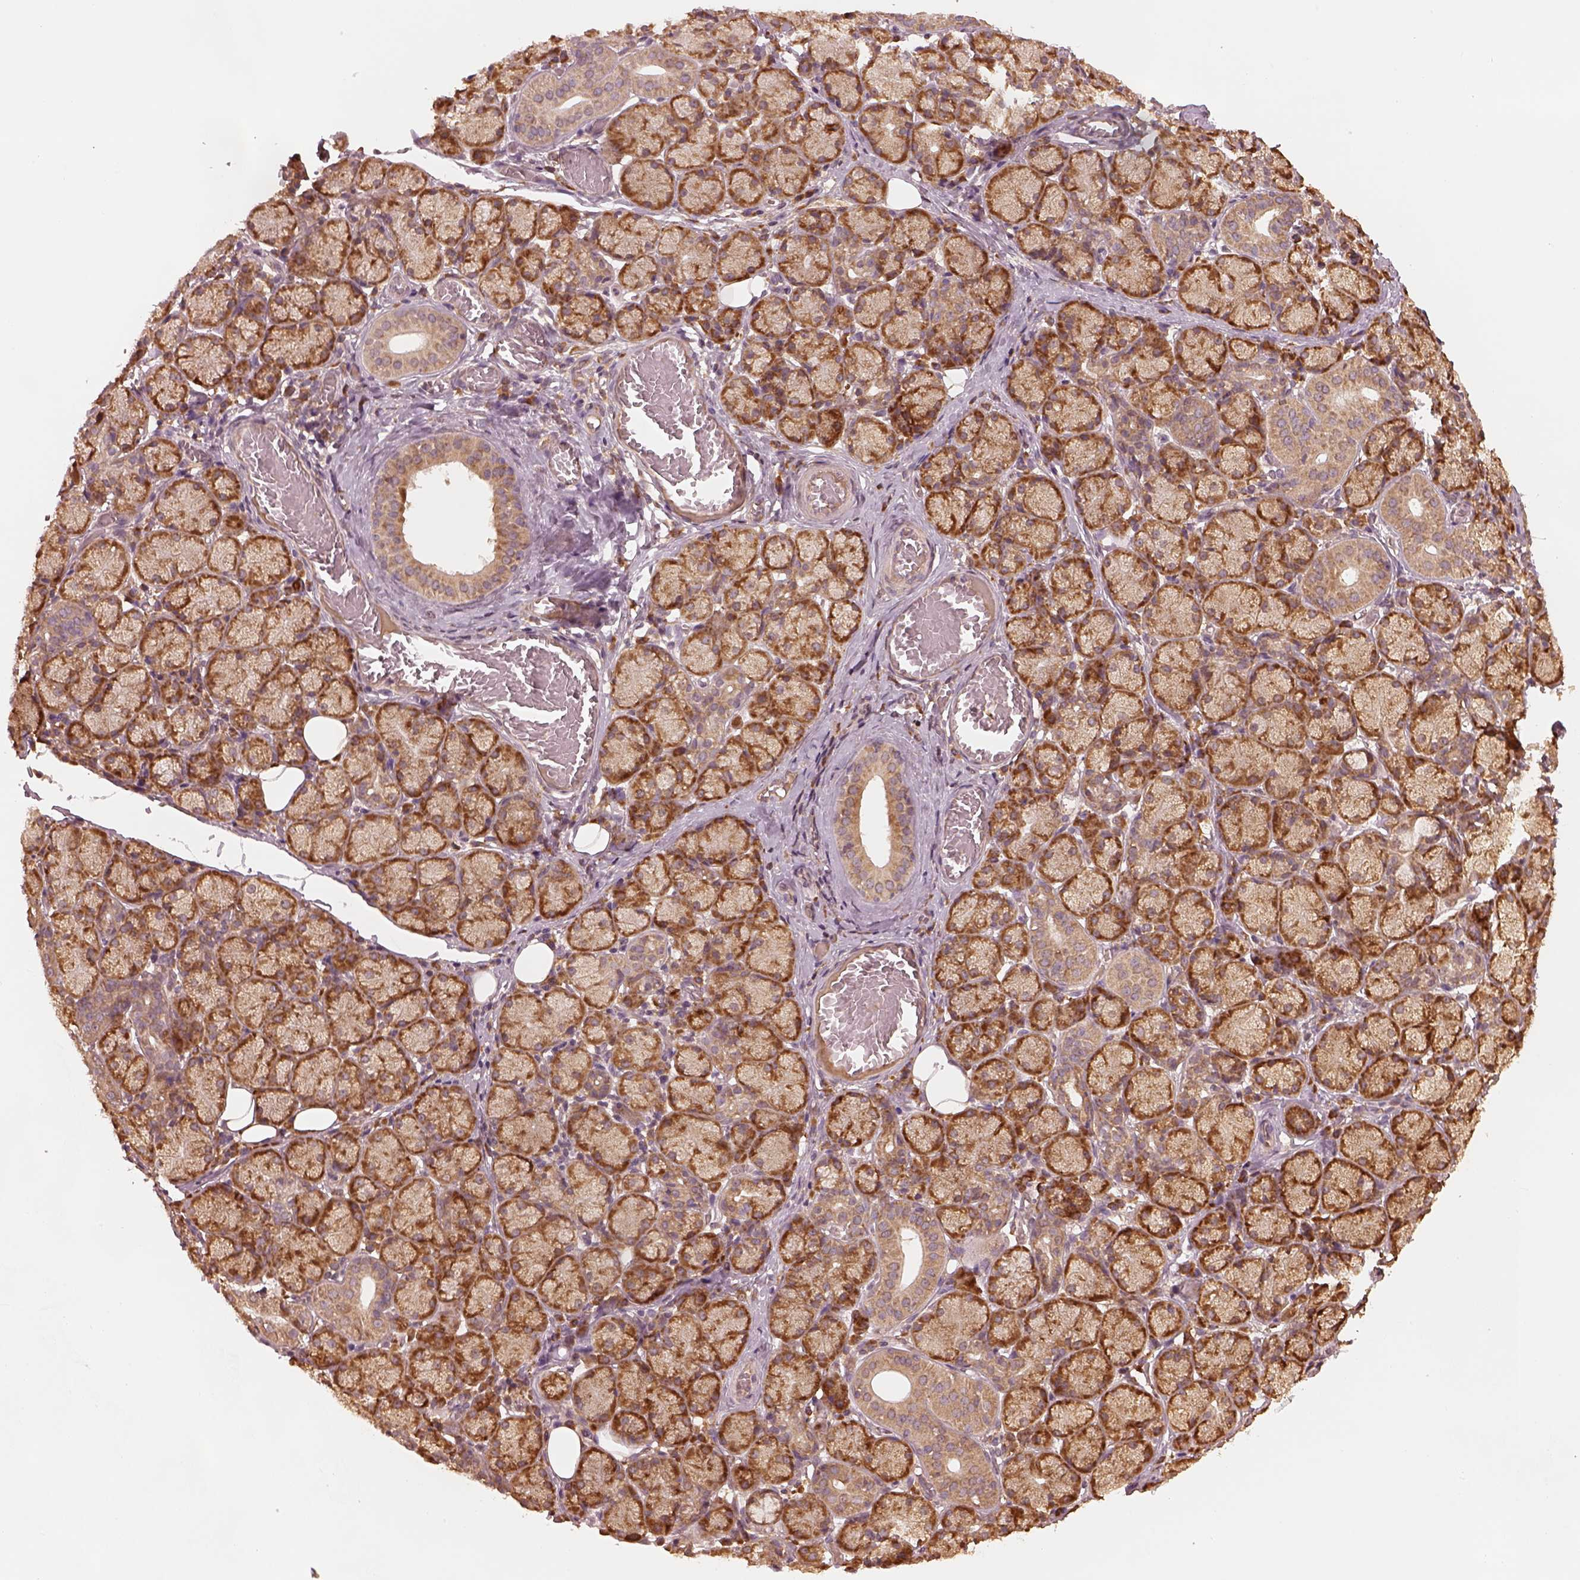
{"staining": {"intensity": "moderate", "quantity": ">75%", "location": "cytoplasmic/membranous"}, "tissue": "salivary gland", "cell_type": "Glandular cells", "image_type": "normal", "snomed": [{"axis": "morphology", "description": "Normal tissue, NOS"}, {"axis": "topography", "description": "Salivary gland"}, {"axis": "topography", "description": "Peripheral nerve tissue"}], "caption": "A photomicrograph showing moderate cytoplasmic/membranous positivity in approximately >75% of glandular cells in normal salivary gland, as visualized by brown immunohistochemical staining.", "gene": "RPS5", "patient": {"sex": "female", "age": 24}}